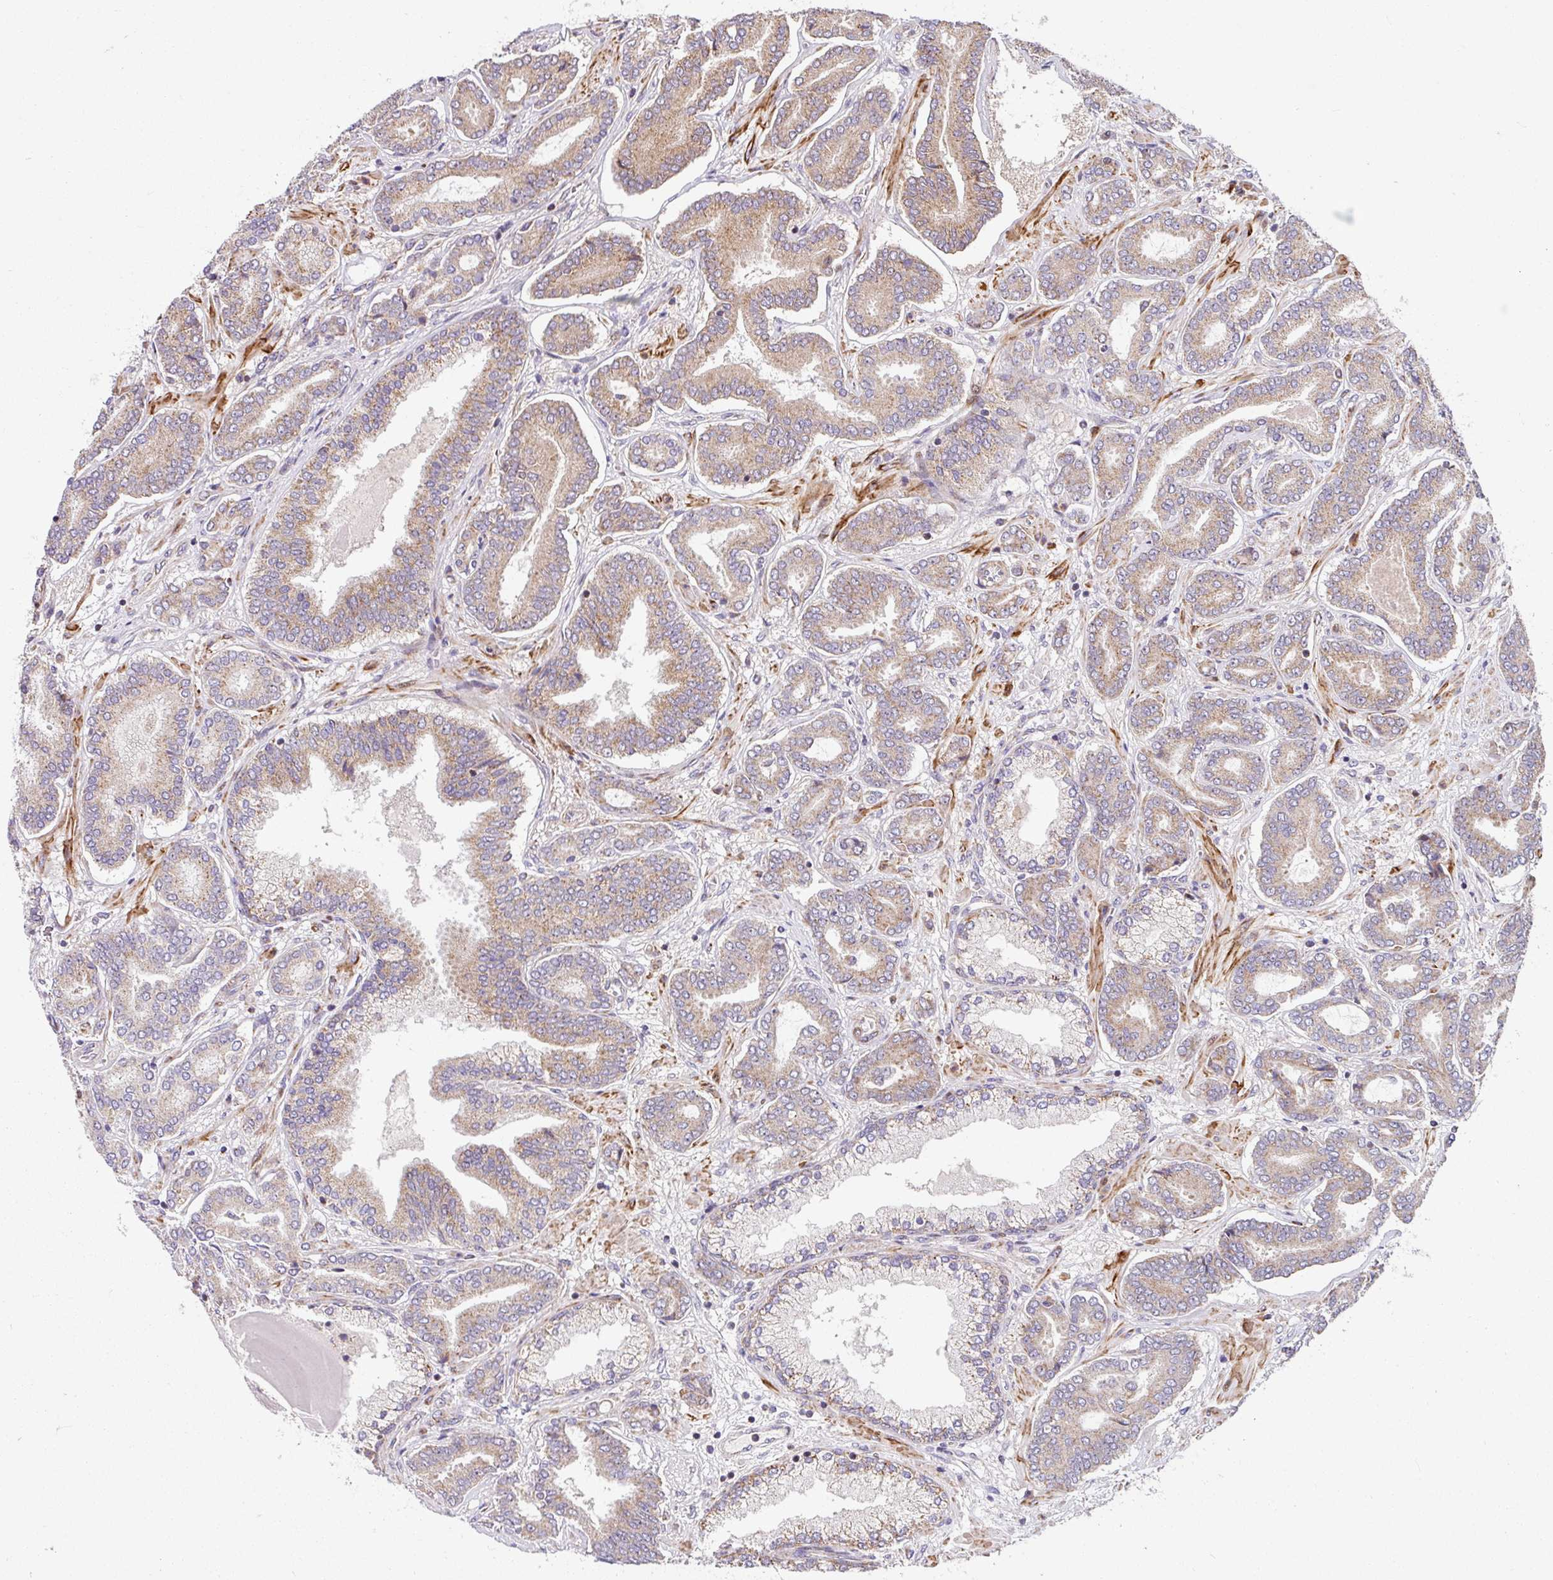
{"staining": {"intensity": "moderate", "quantity": "25%-75%", "location": "cytoplasmic/membranous"}, "tissue": "prostate cancer", "cell_type": "Tumor cells", "image_type": "cancer", "snomed": [{"axis": "morphology", "description": "Adenocarcinoma, Low grade"}, {"axis": "topography", "description": "Prostate and seminal vesicle, NOS"}], "caption": "This is a micrograph of immunohistochemistry (IHC) staining of prostate cancer, which shows moderate positivity in the cytoplasmic/membranous of tumor cells.", "gene": "SARS2", "patient": {"sex": "male", "age": 61}}